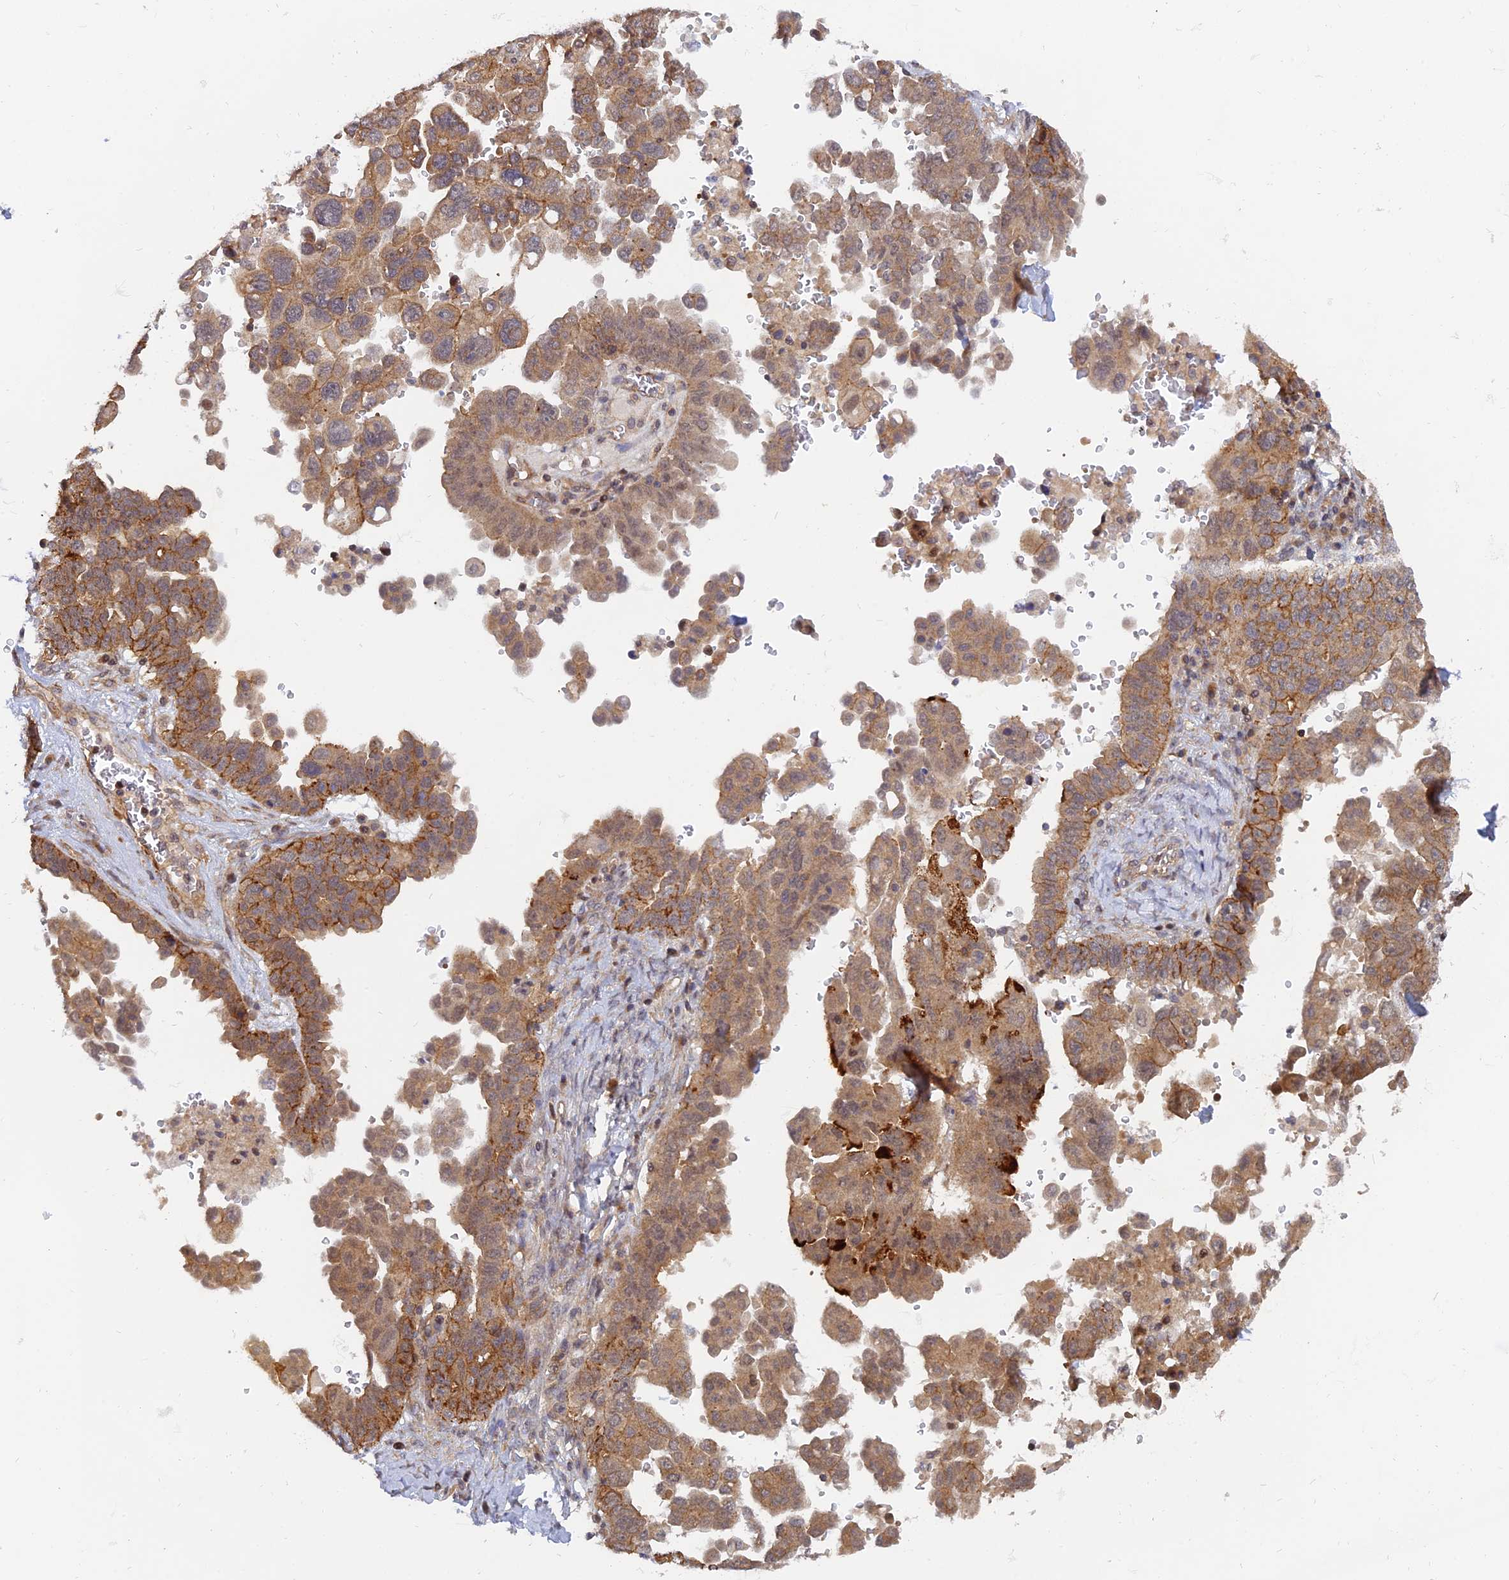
{"staining": {"intensity": "moderate", "quantity": ">75%", "location": "cytoplasmic/membranous"}, "tissue": "ovarian cancer", "cell_type": "Tumor cells", "image_type": "cancer", "snomed": [{"axis": "morphology", "description": "Carcinoma, endometroid"}, {"axis": "topography", "description": "Ovary"}], "caption": "DAB immunohistochemical staining of human ovarian endometroid carcinoma exhibits moderate cytoplasmic/membranous protein staining in approximately >75% of tumor cells.", "gene": "WDR41", "patient": {"sex": "female", "age": 62}}